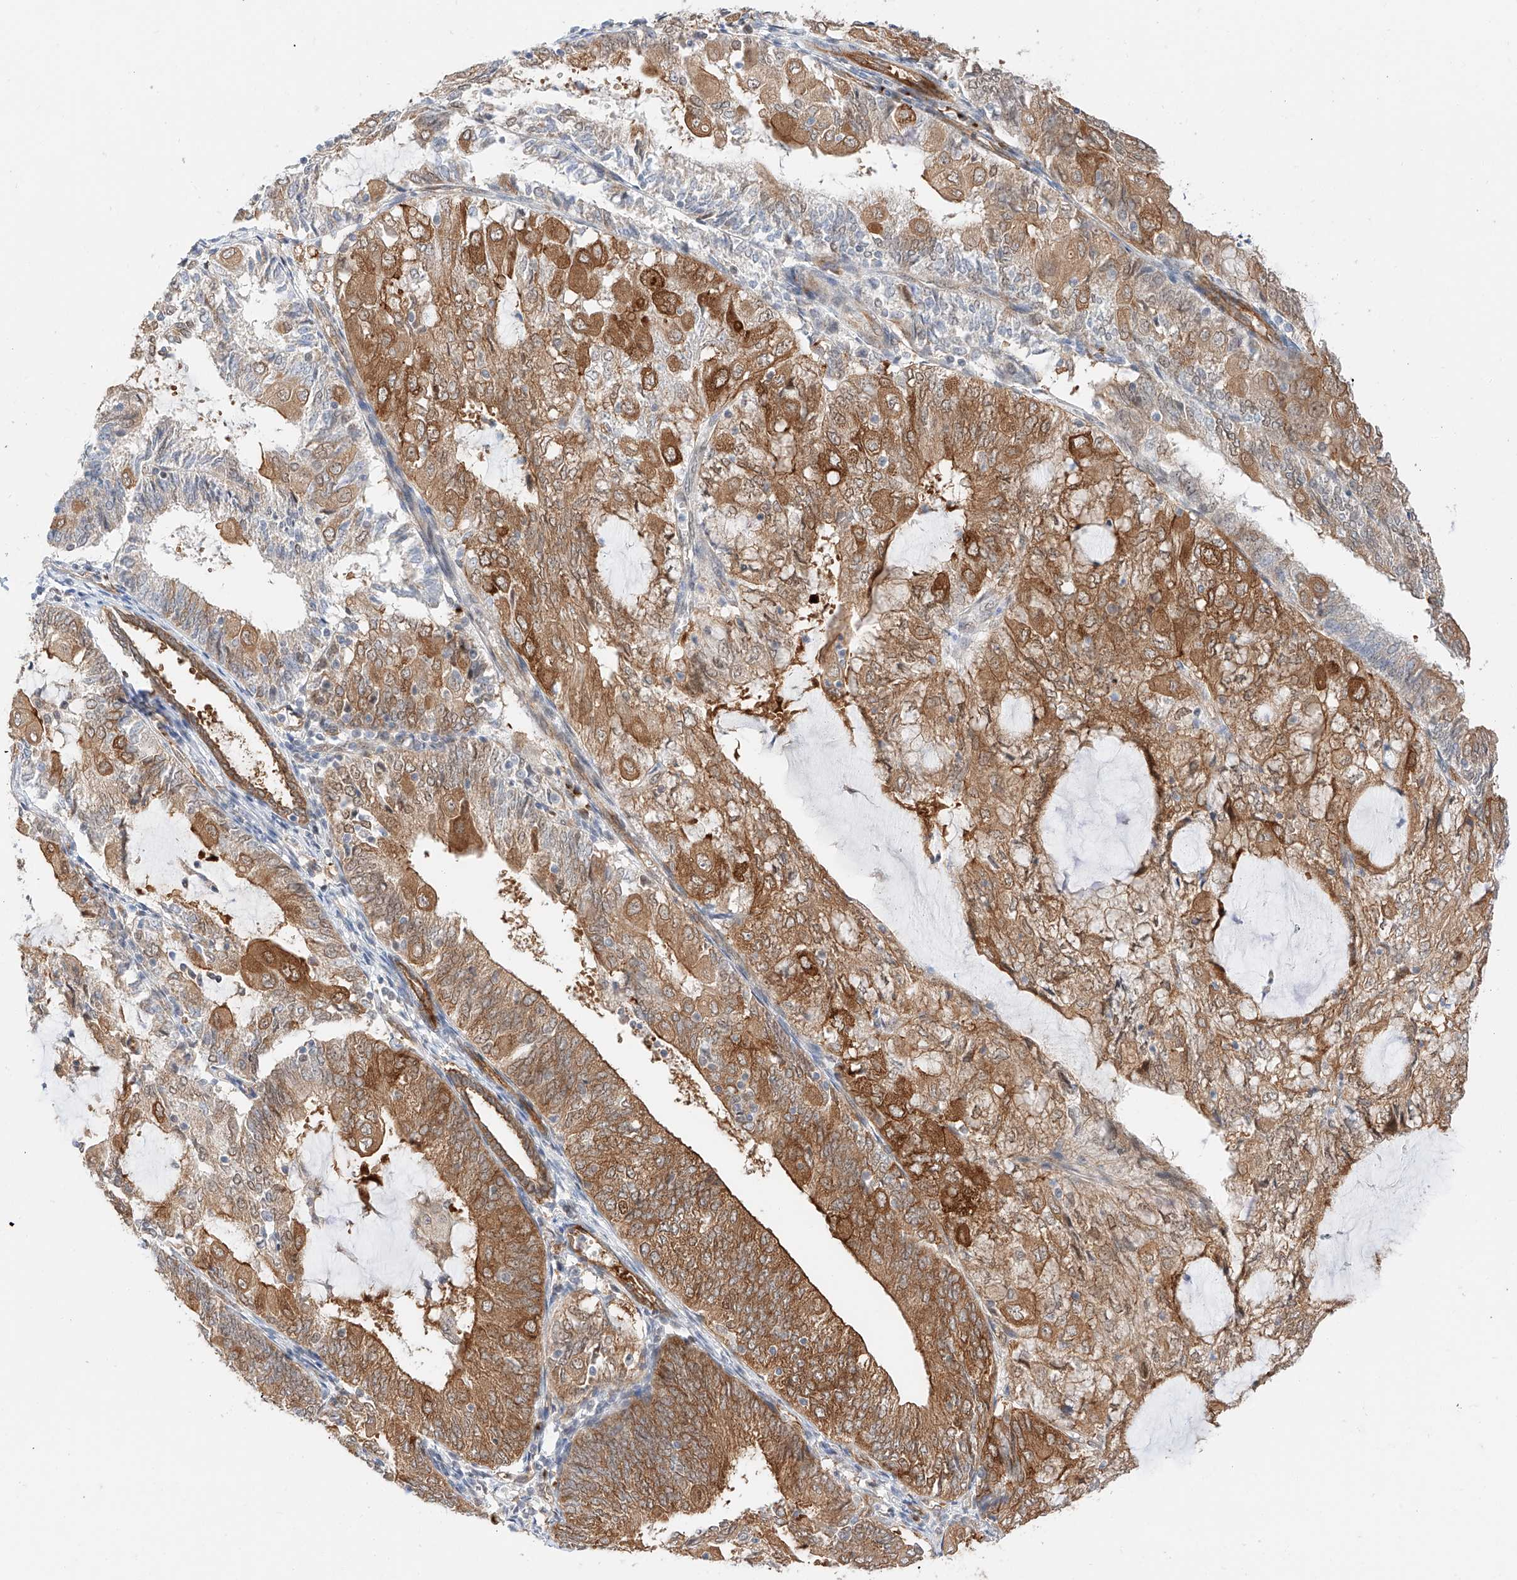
{"staining": {"intensity": "moderate", "quantity": ">75%", "location": "cytoplasmic/membranous"}, "tissue": "endometrial cancer", "cell_type": "Tumor cells", "image_type": "cancer", "snomed": [{"axis": "morphology", "description": "Adenocarcinoma, NOS"}, {"axis": "topography", "description": "Endometrium"}], "caption": "Immunohistochemical staining of human endometrial adenocarcinoma displays moderate cytoplasmic/membranous protein staining in approximately >75% of tumor cells.", "gene": "CARMIL1", "patient": {"sex": "female", "age": 81}}